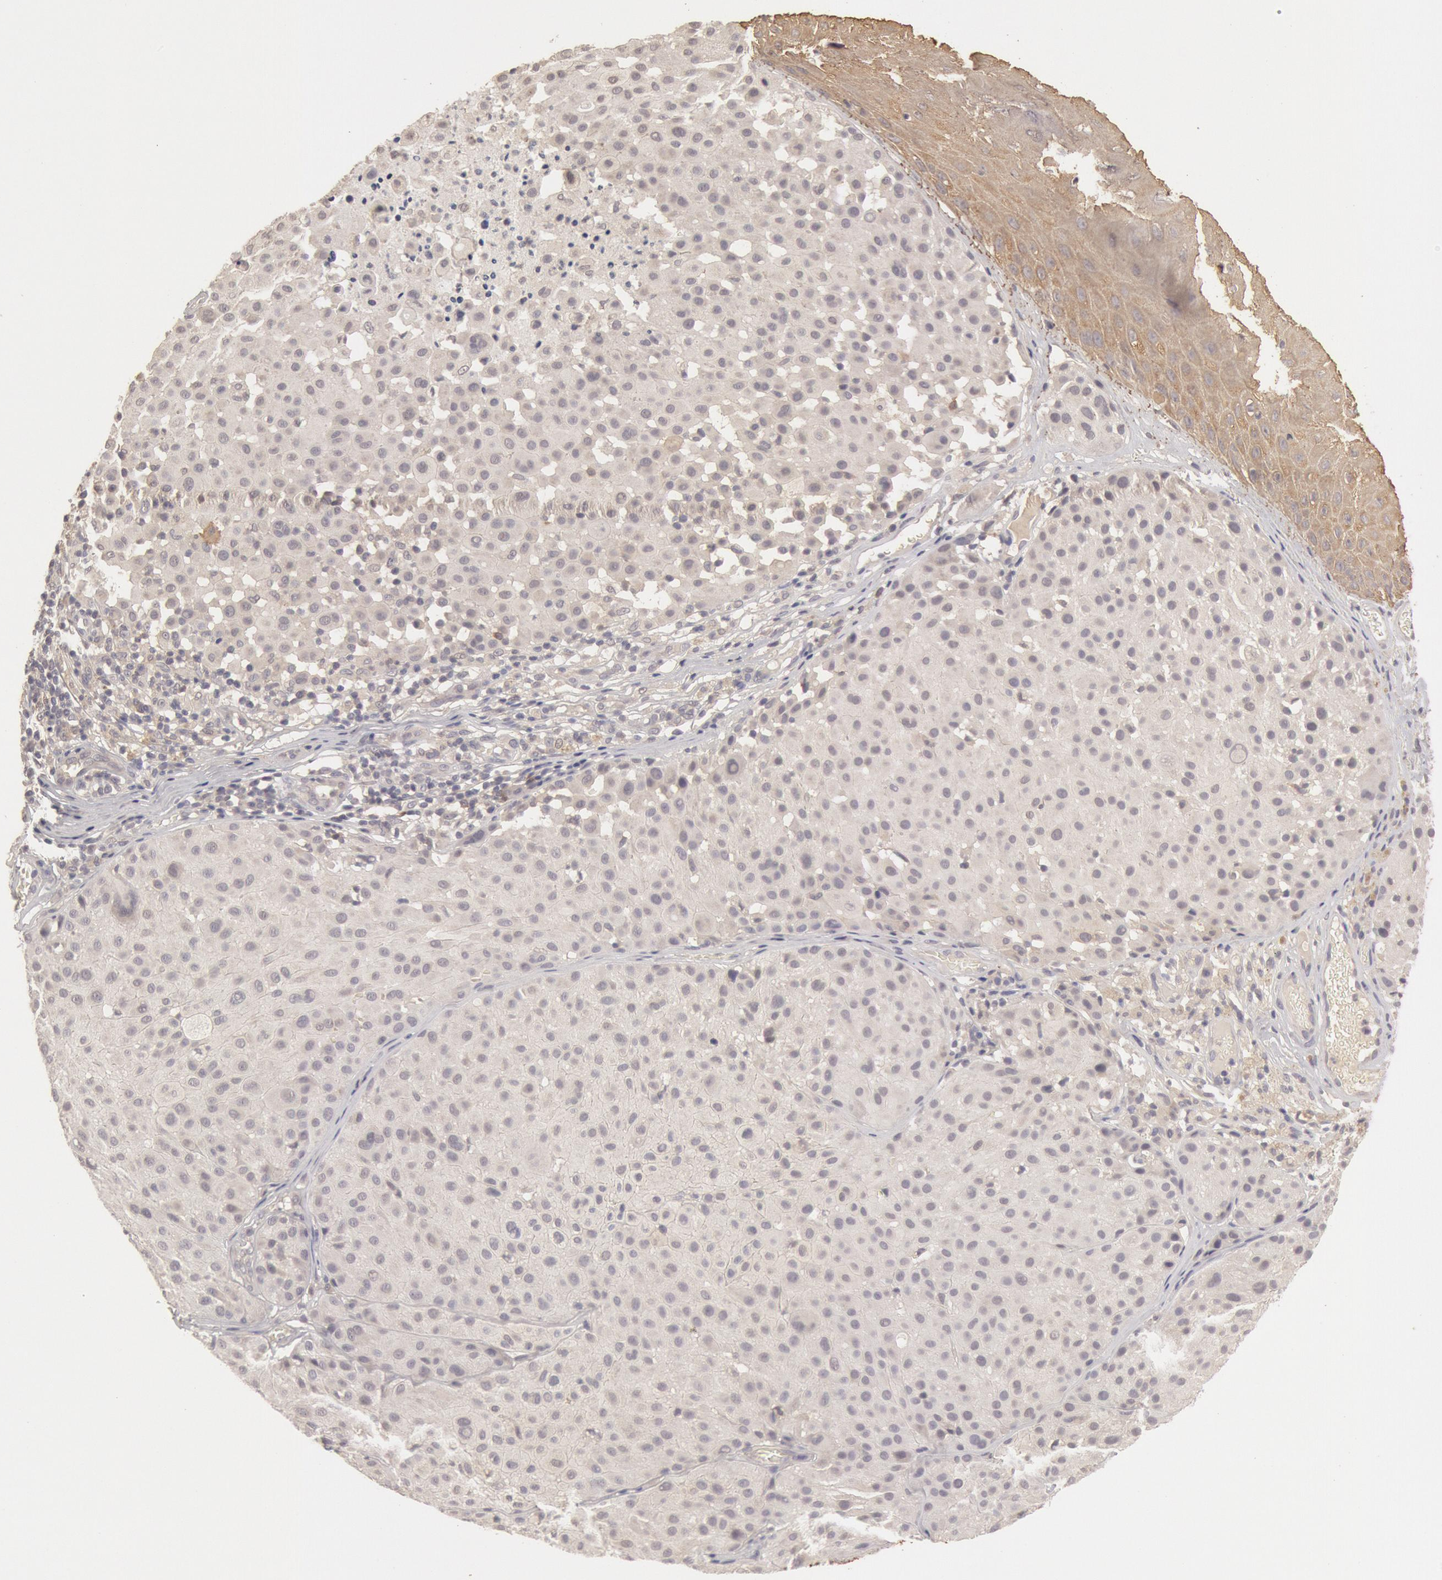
{"staining": {"intensity": "negative", "quantity": "none", "location": "none"}, "tissue": "melanoma", "cell_type": "Tumor cells", "image_type": "cancer", "snomed": [{"axis": "morphology", "description": "Malignant melanoma, NOS"}, {"axis": "topography", "description": "Skin"}], "caption": "There is no significant positivity in tumor cells of melanoma.", "gene": "ZFP36L1", "patient": {"sex": "male", "age": 36}}